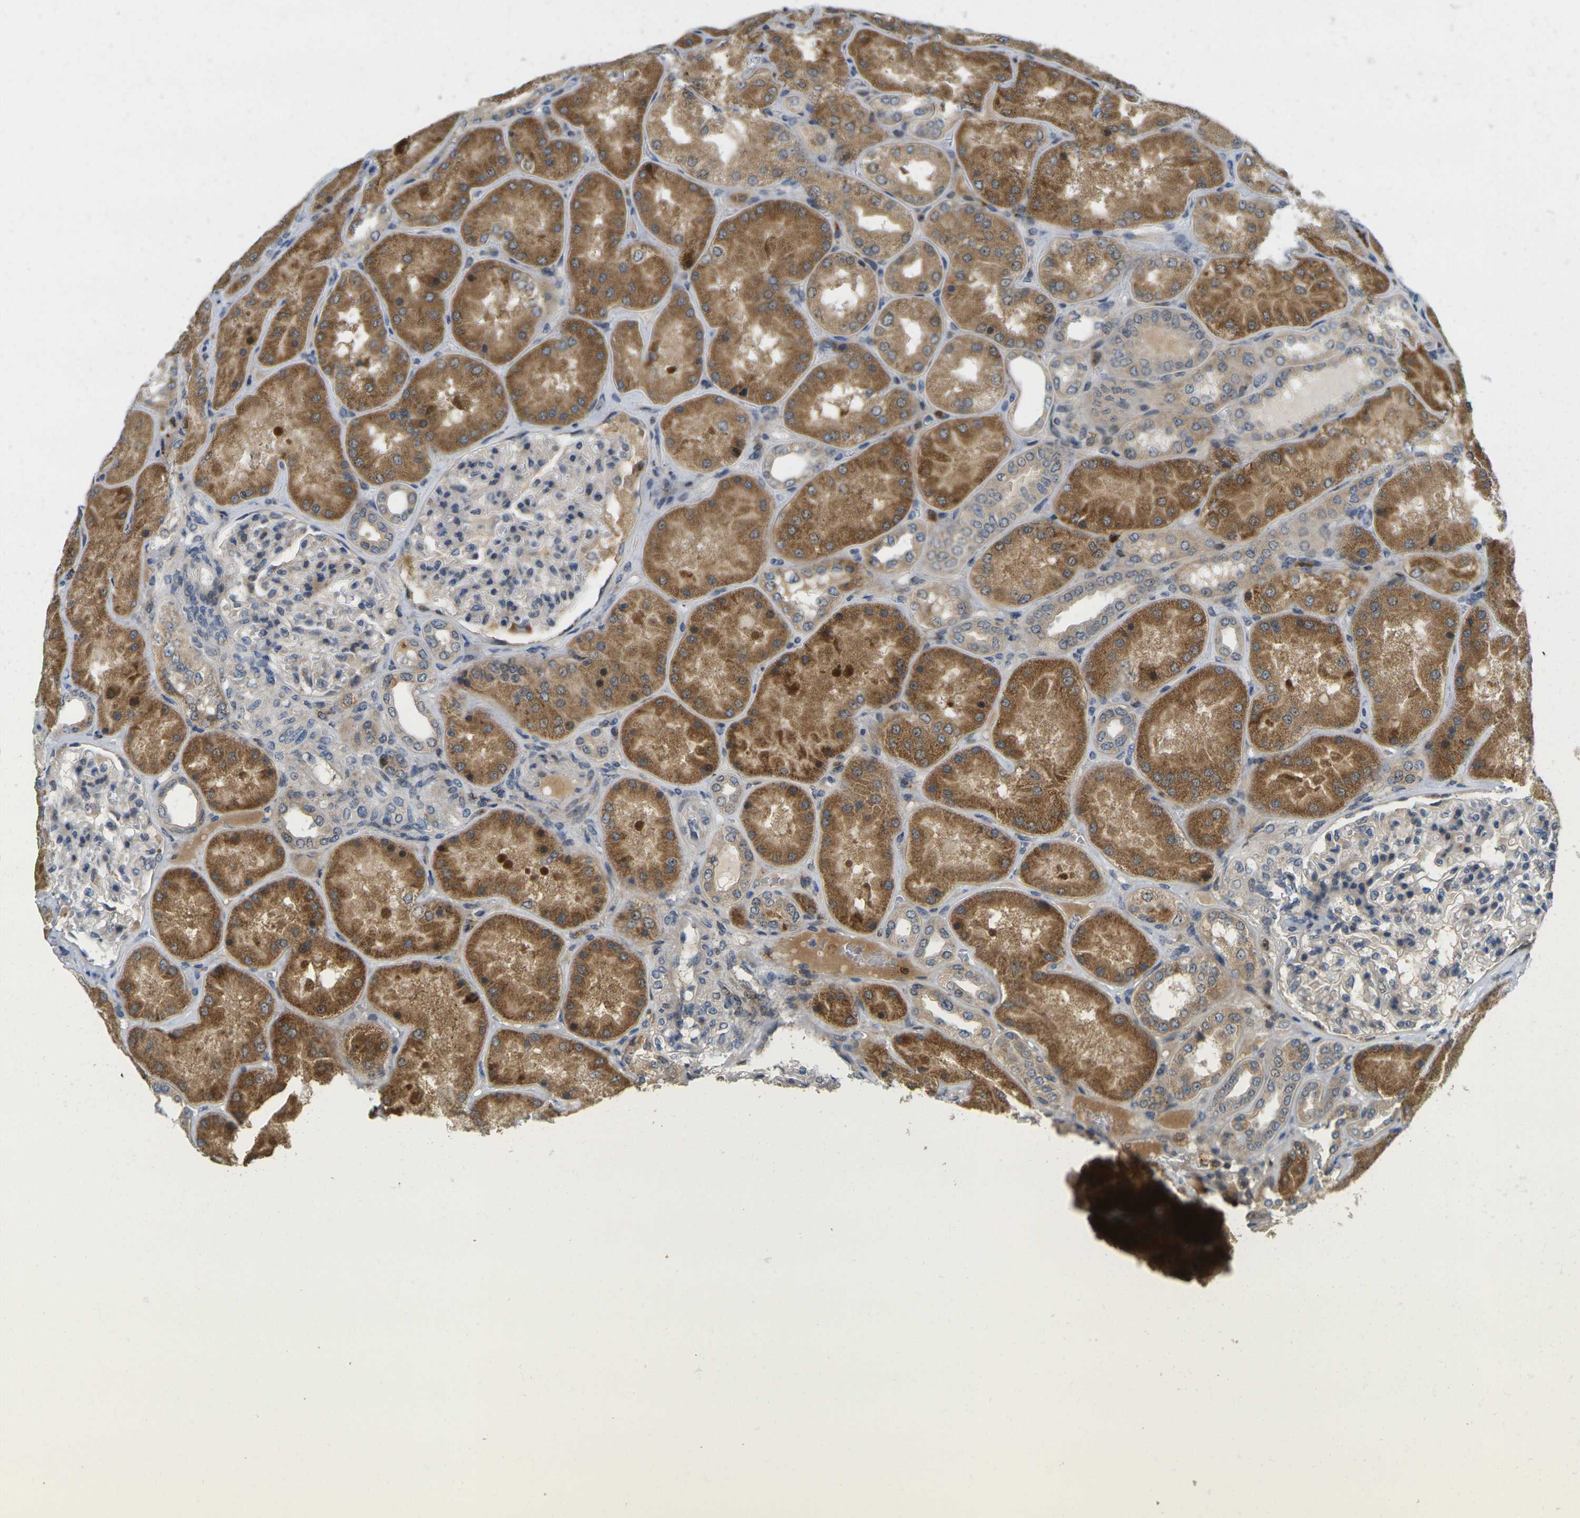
{"staining": {"intensity": "moderate", "quantity": "25%-75%", "location": "cytoplasmic/membranous,nuclear"}, "tissue": "kidney", "cell_type": "Cells in glomeruli", "image_type": "normal", "snomed": [{"axis": "morphology", "description": "Normal tissue, NOS"}, {"axis": "topography", "description": "Kidney"}], "caption": "Immunohistochemistry photomicrograph of unremarkable human kidney stained for a protein (brown), which shows medium levels of moderate cytoplasmic/membranous,nuclear positivity in about 25%-75% of cells in glomeruli.", "gene": "KLHL8", "patient": {"sex": "female", "age": 56}}